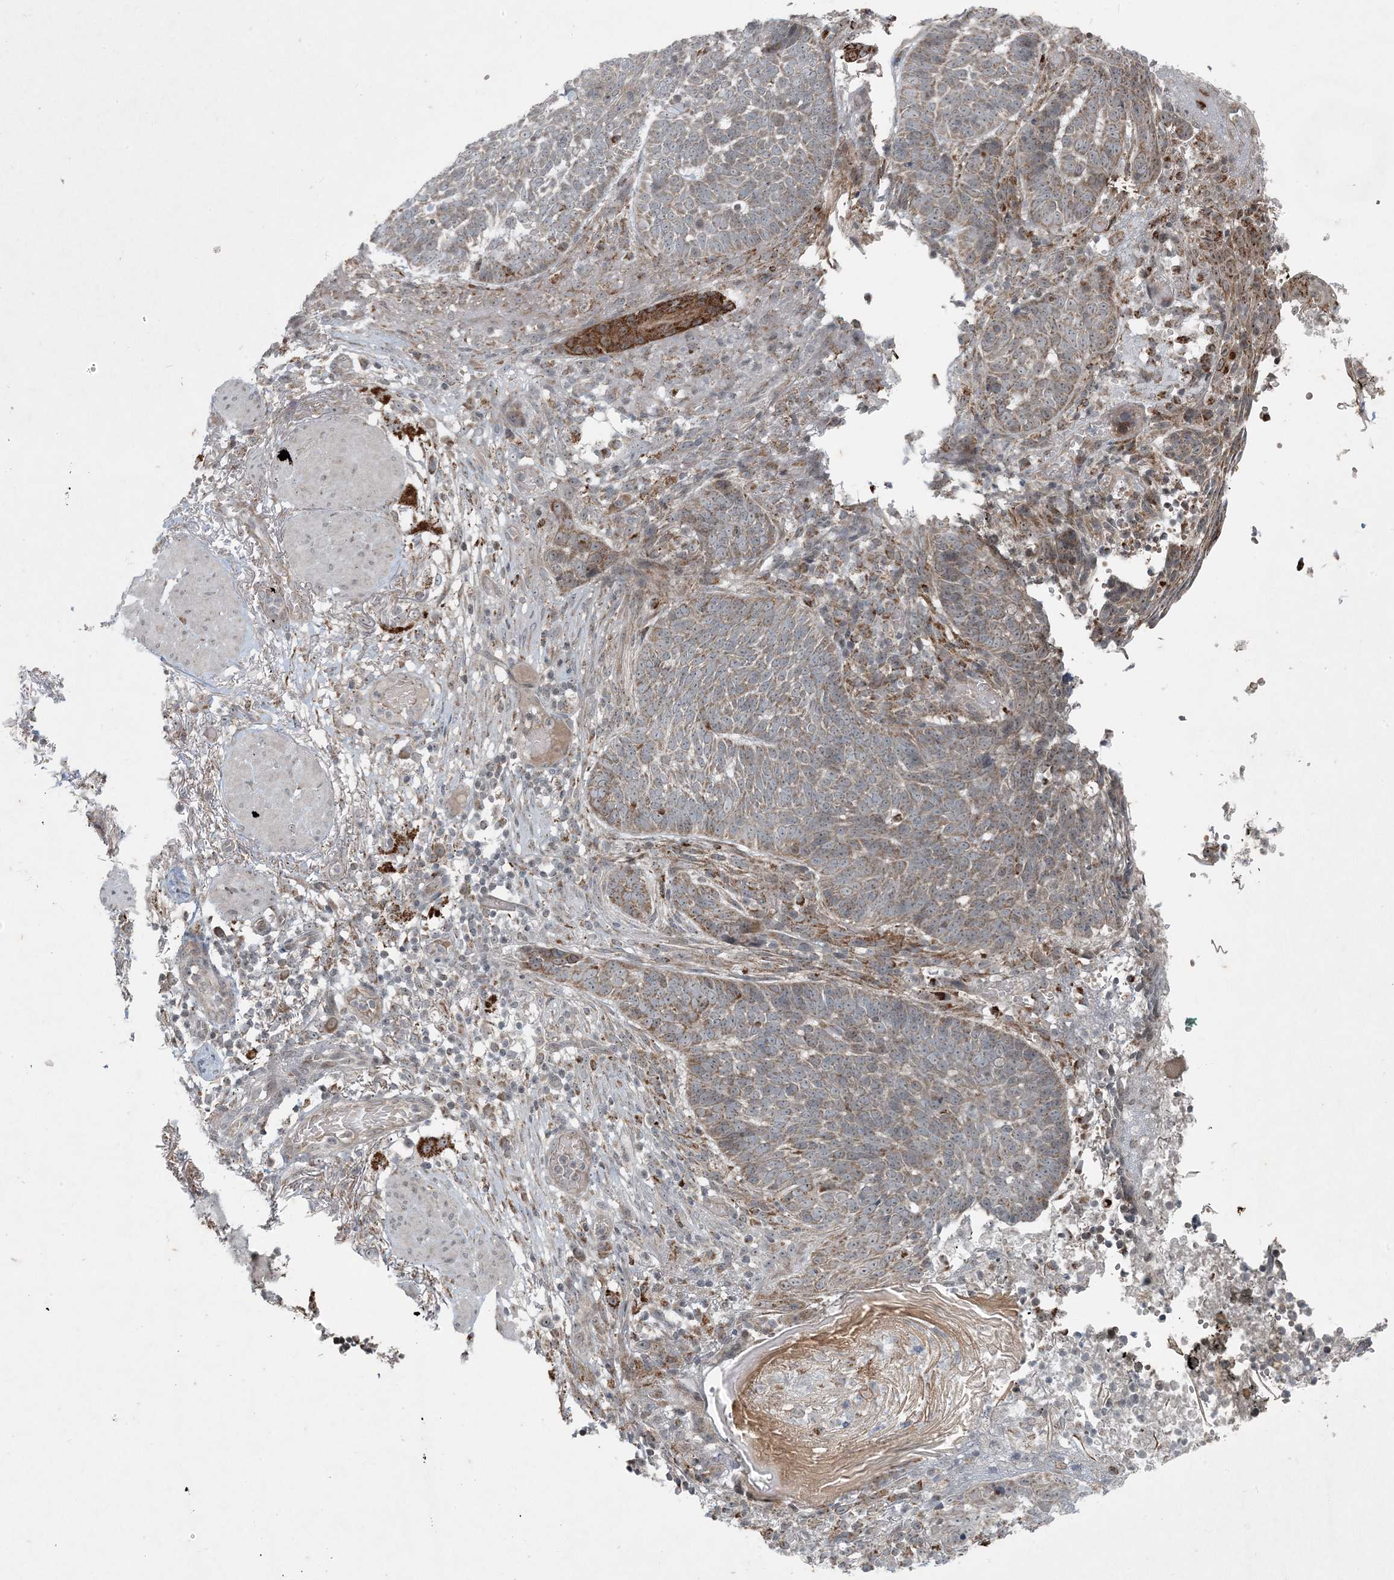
{"staining": {"intensity": "weak", "quantity": "25%-75%", "location": "cytoplasmic/membranous"}, "tissue": "skin cancer", "cell_type": "Tumor cells", "image_type": "cancer", "snomed": [{"axis": "morphology", "description": "Normal tissue, NOS"}, {"axis": "morphology", "description": "Basal cell carcinoma"}, {"axis": "topography", "description": "Skin"}], "caption": "The histopathology image reveals staining of skin cancer, revealing weak cytoplasmic/membranous protein expression (brown color) within tumor cells.", "gene": "PC", "patient": {"sex": "male", "age": 64}}